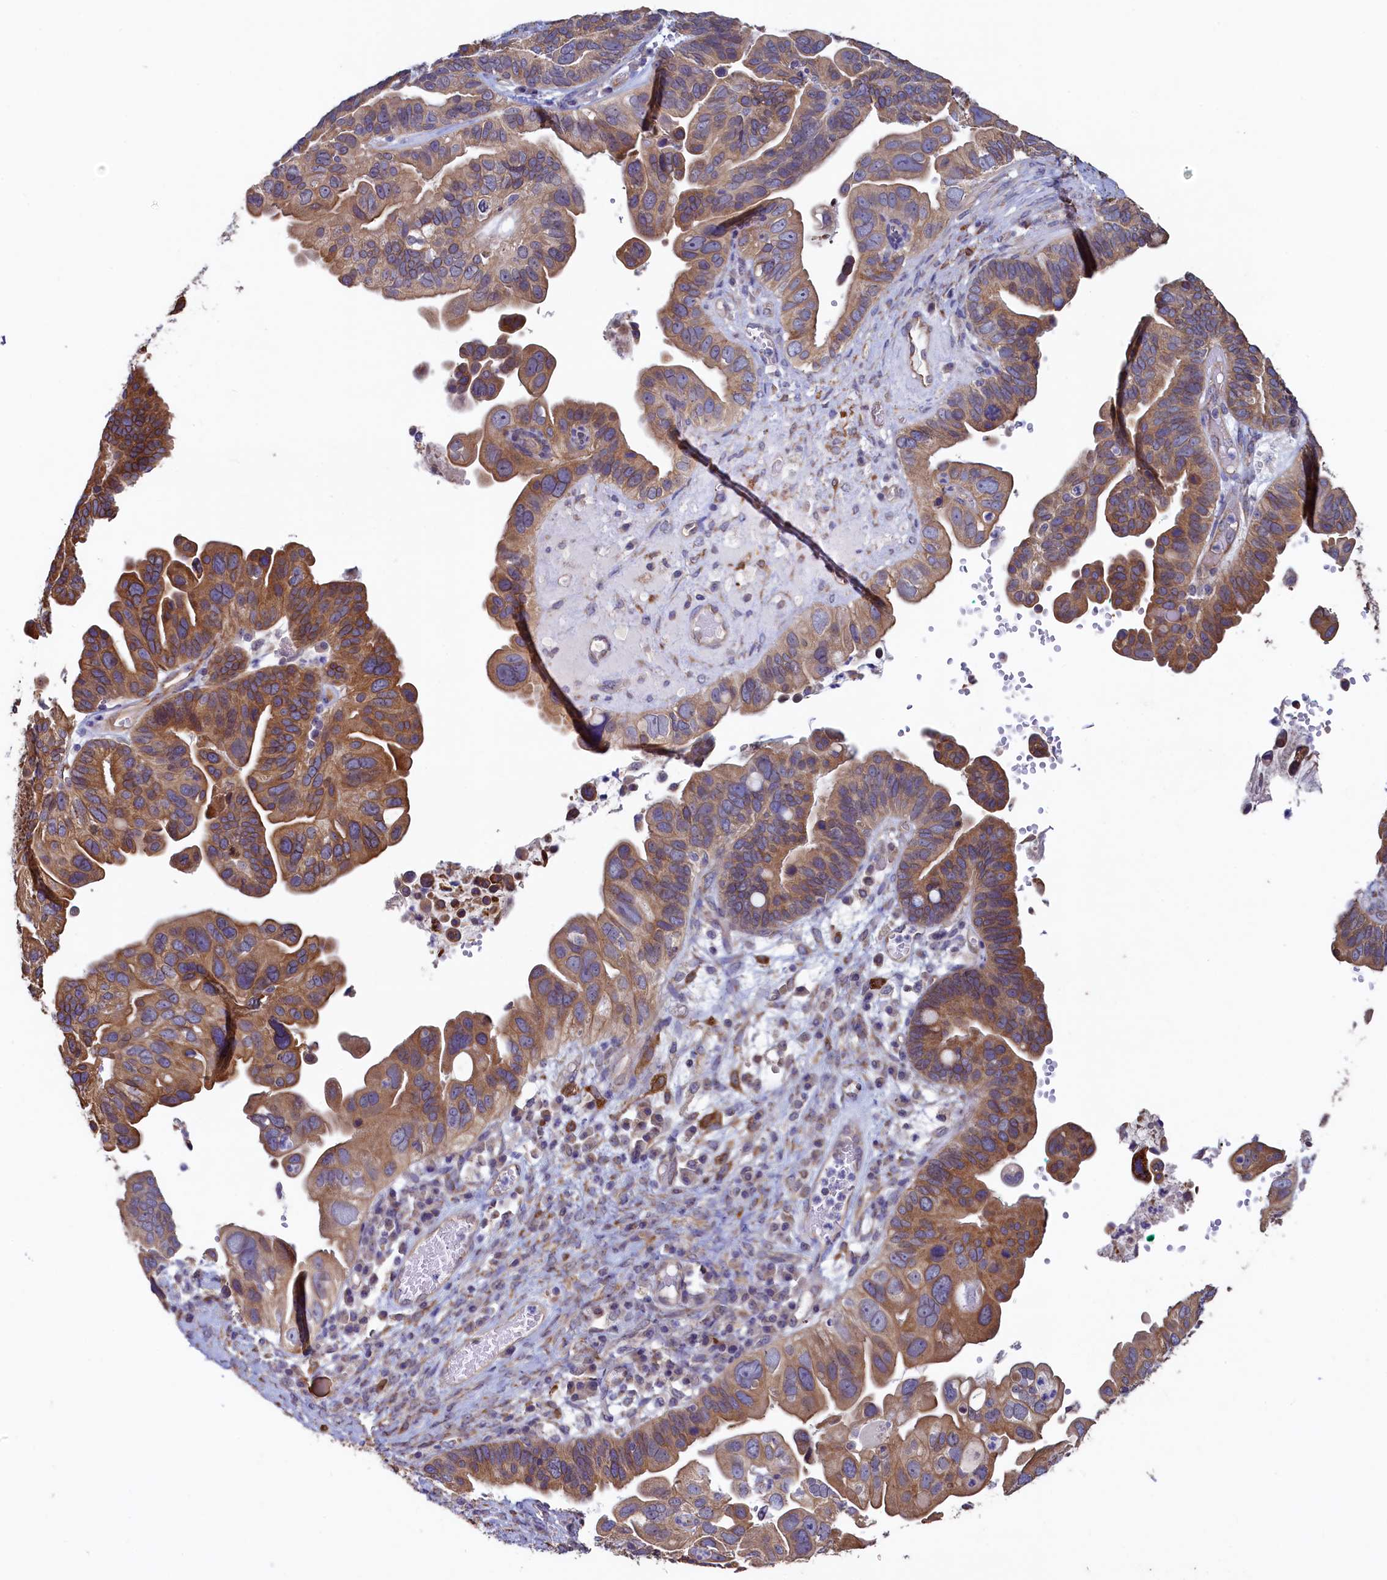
{"staining": {"intensity": "moderate", "quantity": ">75%", "location": "cytoplasmic/membranous"}, "tissue": "ovarian cancer", "cell_type": "Tumor cells", "image_type": "cancer", "snomed": [{"axis": "morphology", "description": "Cystadenocarcinoma, serous, NOS"}, {"axis": "topography", "description": "Ovary"}], "caption": "A micrograph showing moderate cytoplasmic/membranous expression in about >75% of tumor cells in ovarian cancer, as visualized by brown immunohistochemical staining.", "gene": "SPATA2L", "patient": {"sex": "female", "age": 56}}